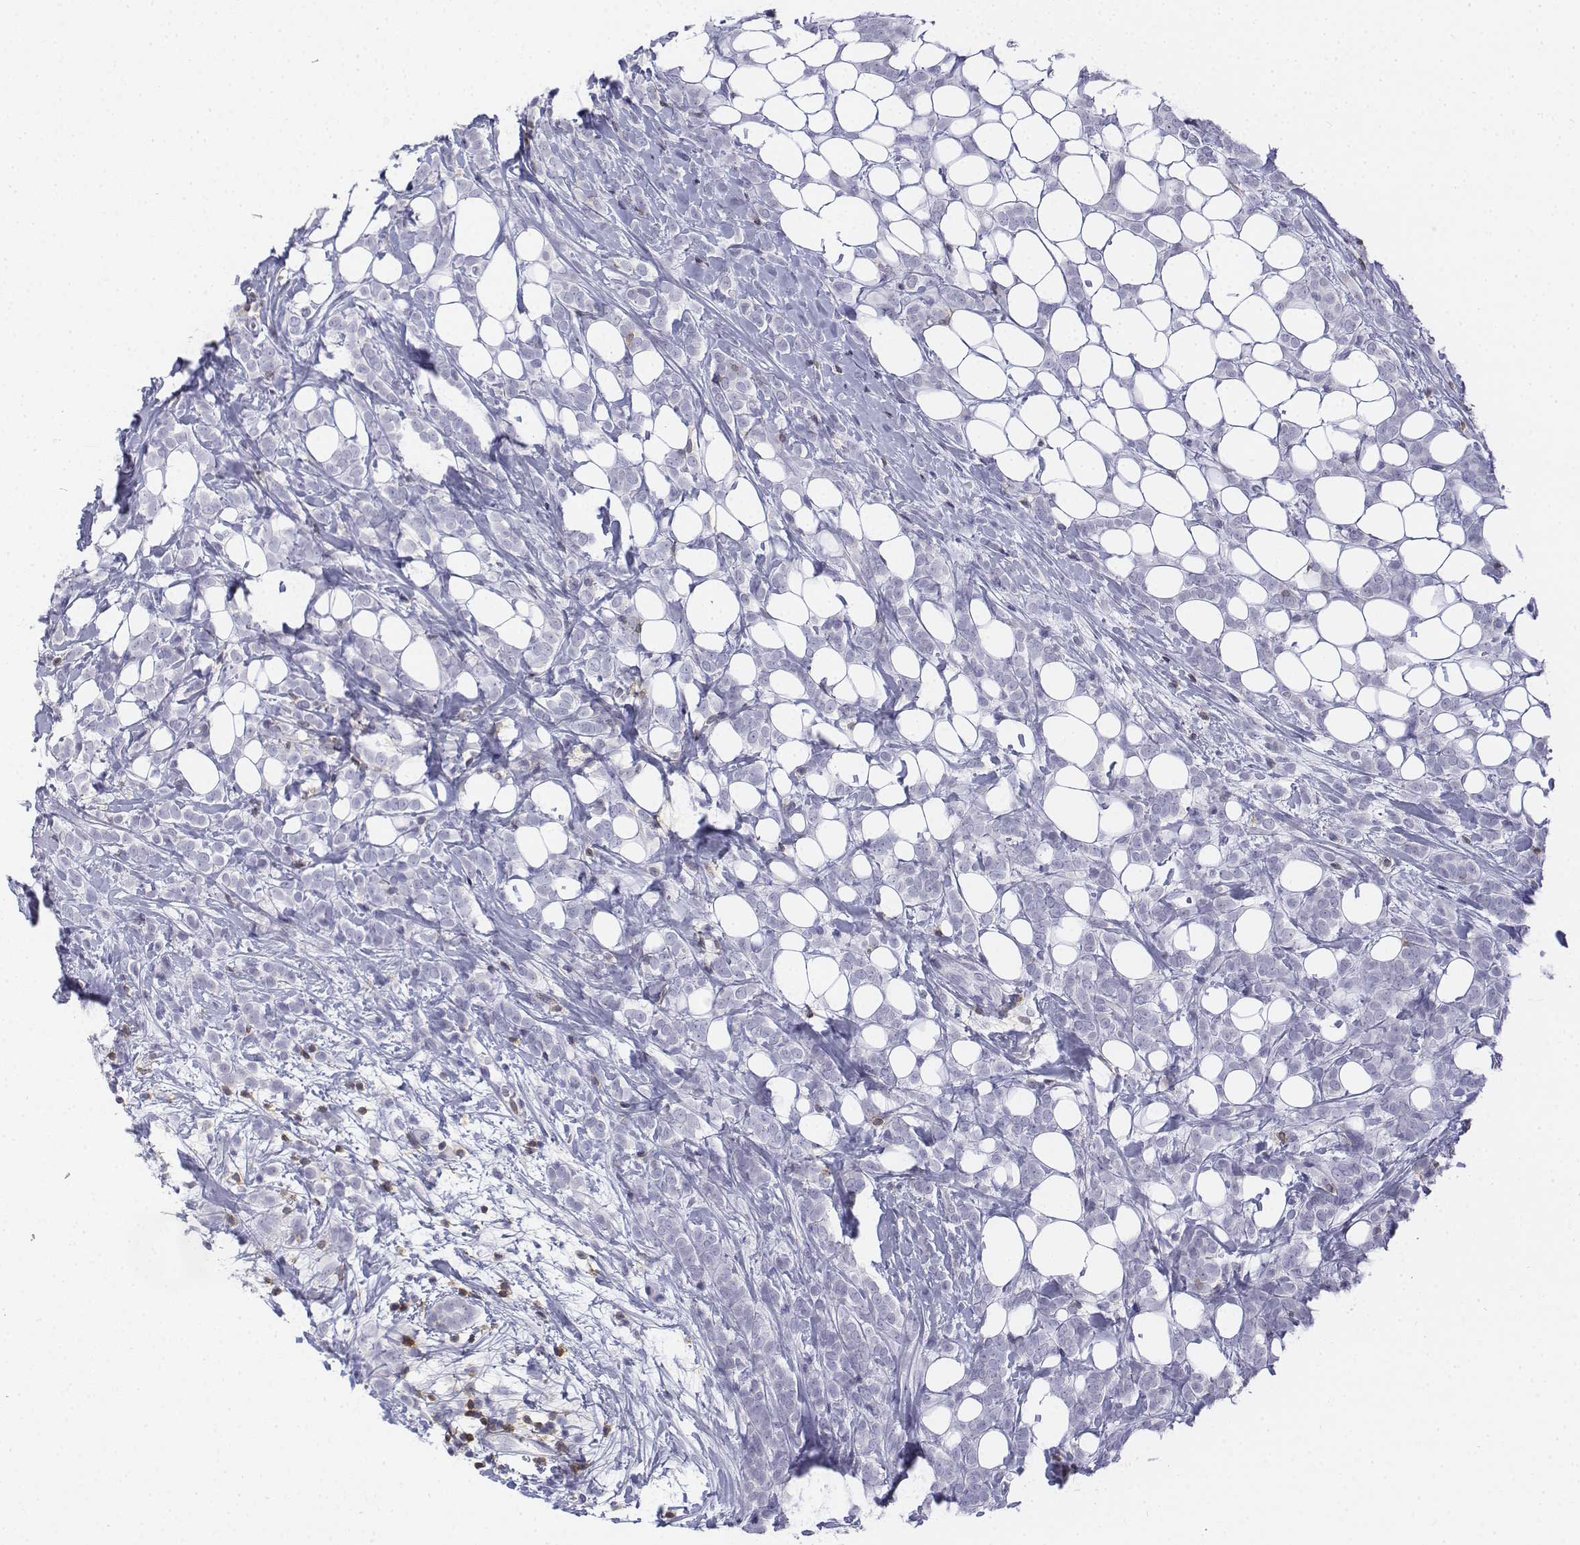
{"staining": {"intensity": "negative", "quantity": "none", "location": "none"}, "tissue": "breast cancer", "cell_type": "Tumor cells", "image_type": "cancer", "snomed": [{"axis": "morphology", "description": "Lobular carcinoma"}, {"axis": "topography", "description": "Breast"}], "caption": "Immunohistochemistry of human breast cancer (lobular carcinoma) exhibits no positivity in tumor cells.", "gene": "CD3E", "patient": {"sex": "female", "age": 49}}